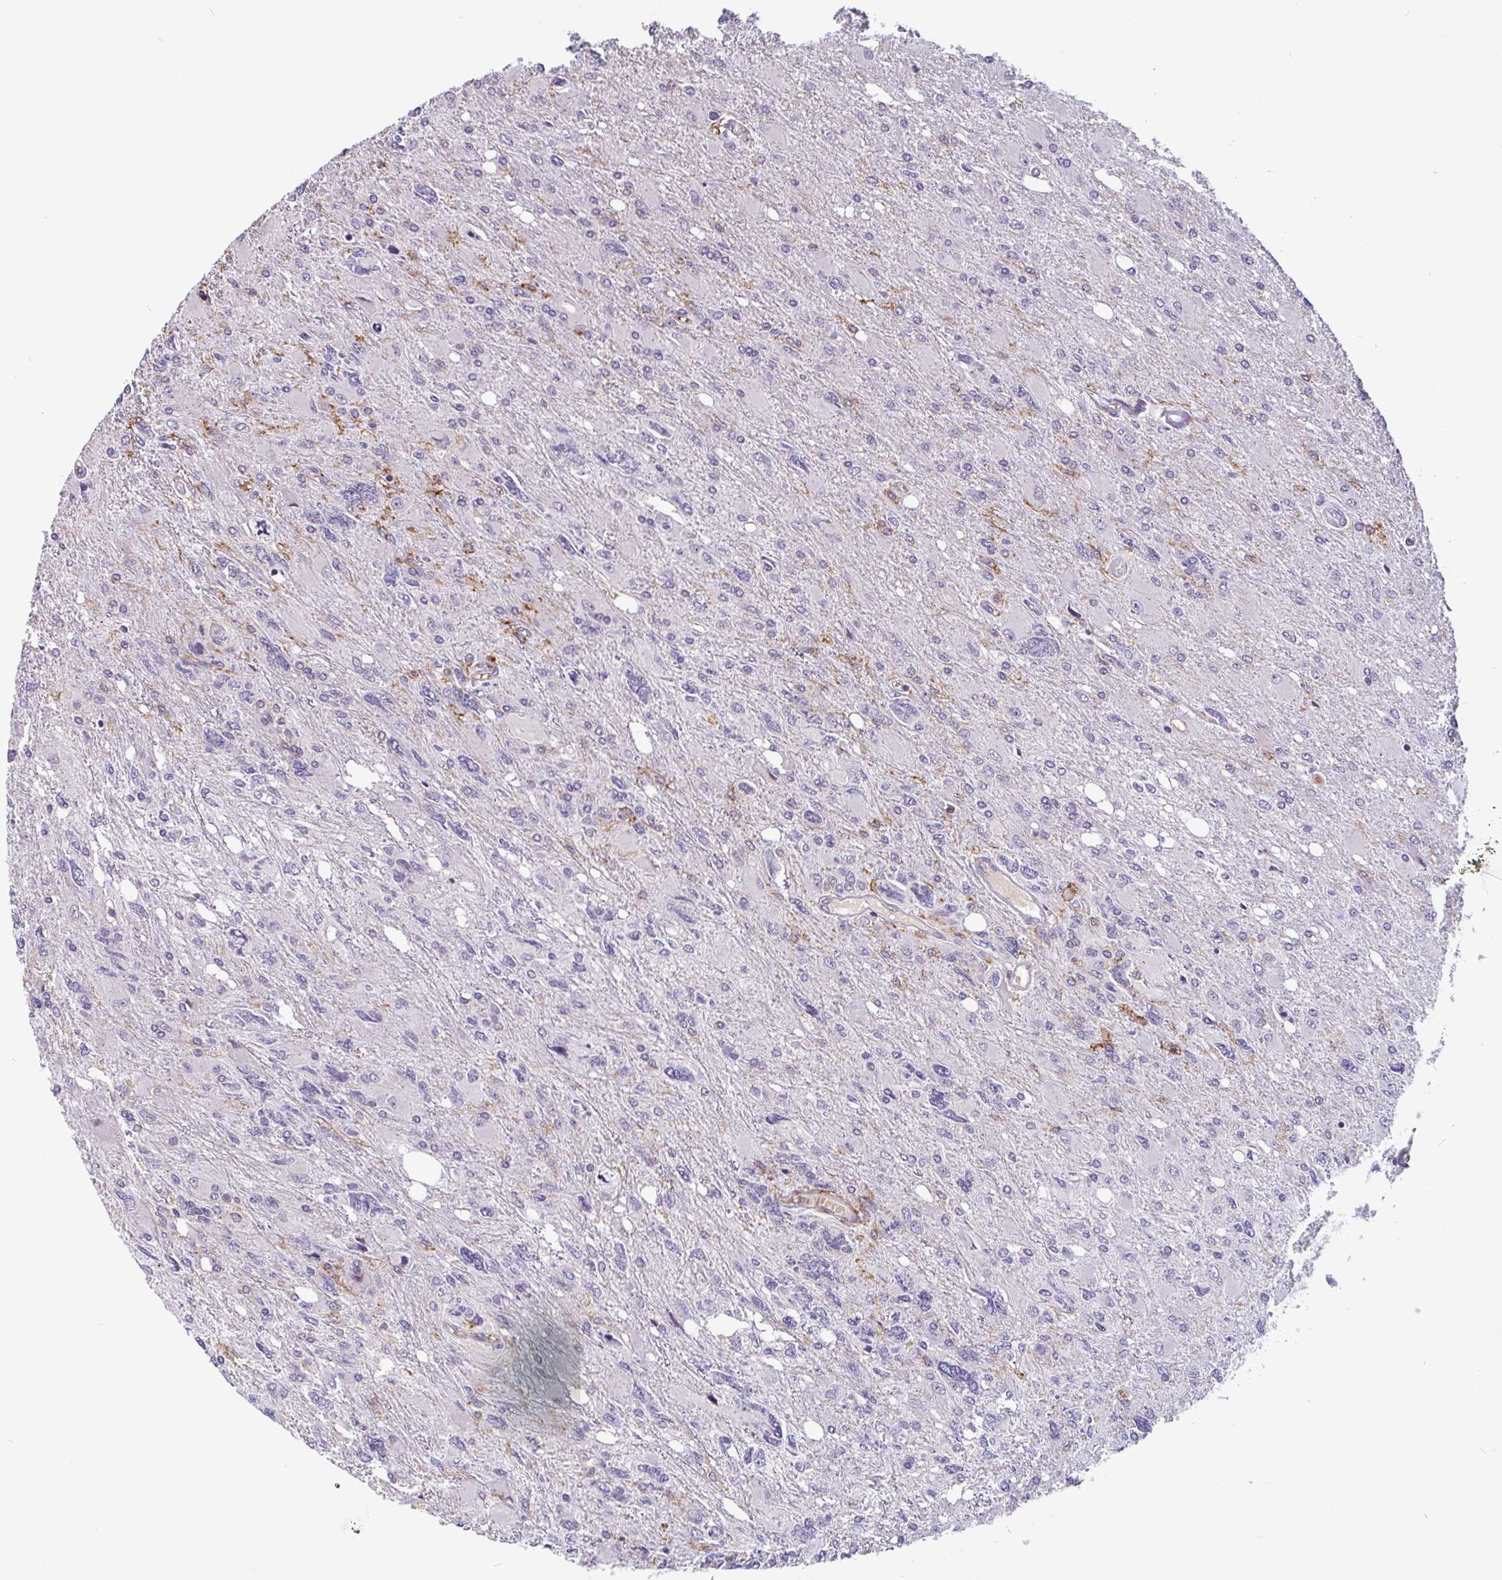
{"staining": {"intensity": "negative", "quantity": "none", "location": "none"}, "tissue": "glioma", "cell_type": "Tumor cells", "image_type": "cancer", "snomed": [{"axis": "morphology", "description": "Glioma, malignant, High grade"}, {"axis": "topography", "description": "Brain"}], "caption": "A histopathology image of human glioma is negative for staining in tumor cells. Brightfield microscopy of immunohistochemistry (IHC) stained with DAB (3,3'-diaminobenzidine) (brown) and hematoxylin (blue), captured at high magnification.", "gene": "TMEM119", "patient": {"sex": "male", "age": 67}}